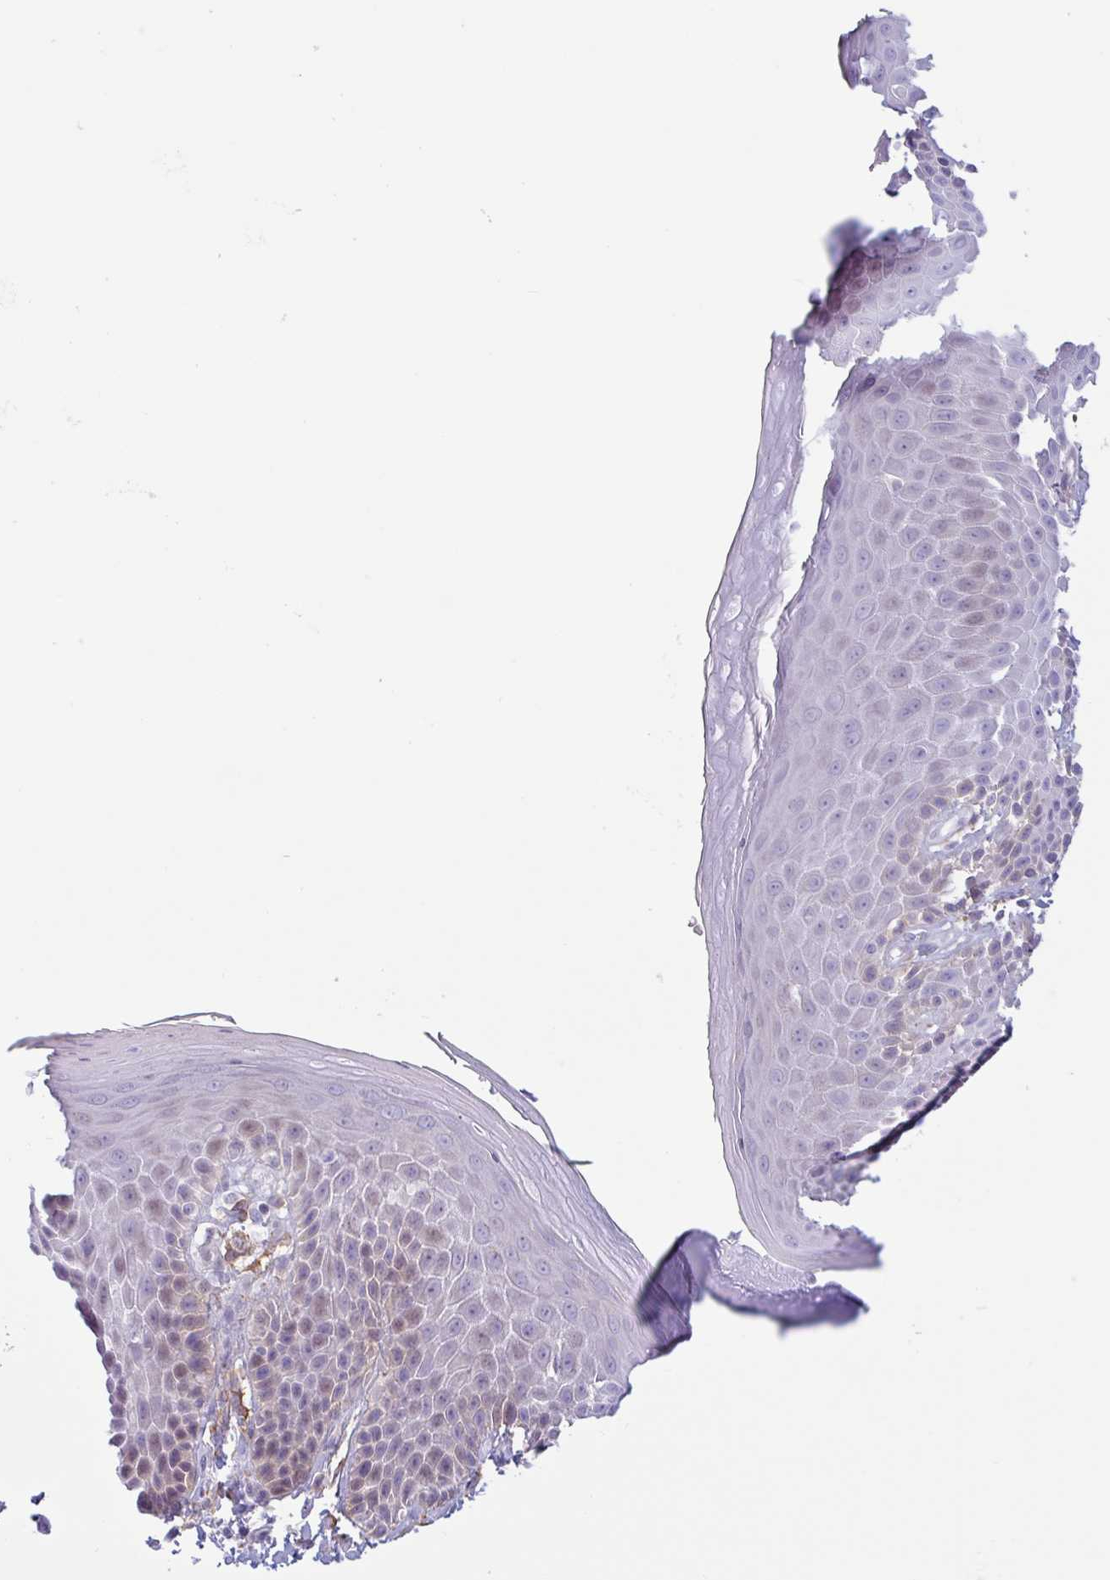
{"staining": {"intensity": "moderate", "quantity": "<25%", "location": "cytoplasmic/membranous"}, "tissue": "skin", "cell_type": "Epidermal cells", "image_type": "normal", "snomed": [{"axis": "morphology", "description": "Normal tissue, NOS"}, {"axis": "topography", "description": "Peripheral nerve tissue"}], "caption": "Brown immunohistochemical staining in benign skin demonstrates moderate cytoplasmic/membranous positivity in about <25% of epidermal cells.", "gene": "MYH10", "patient": {"sex": "male", "age": 51}}